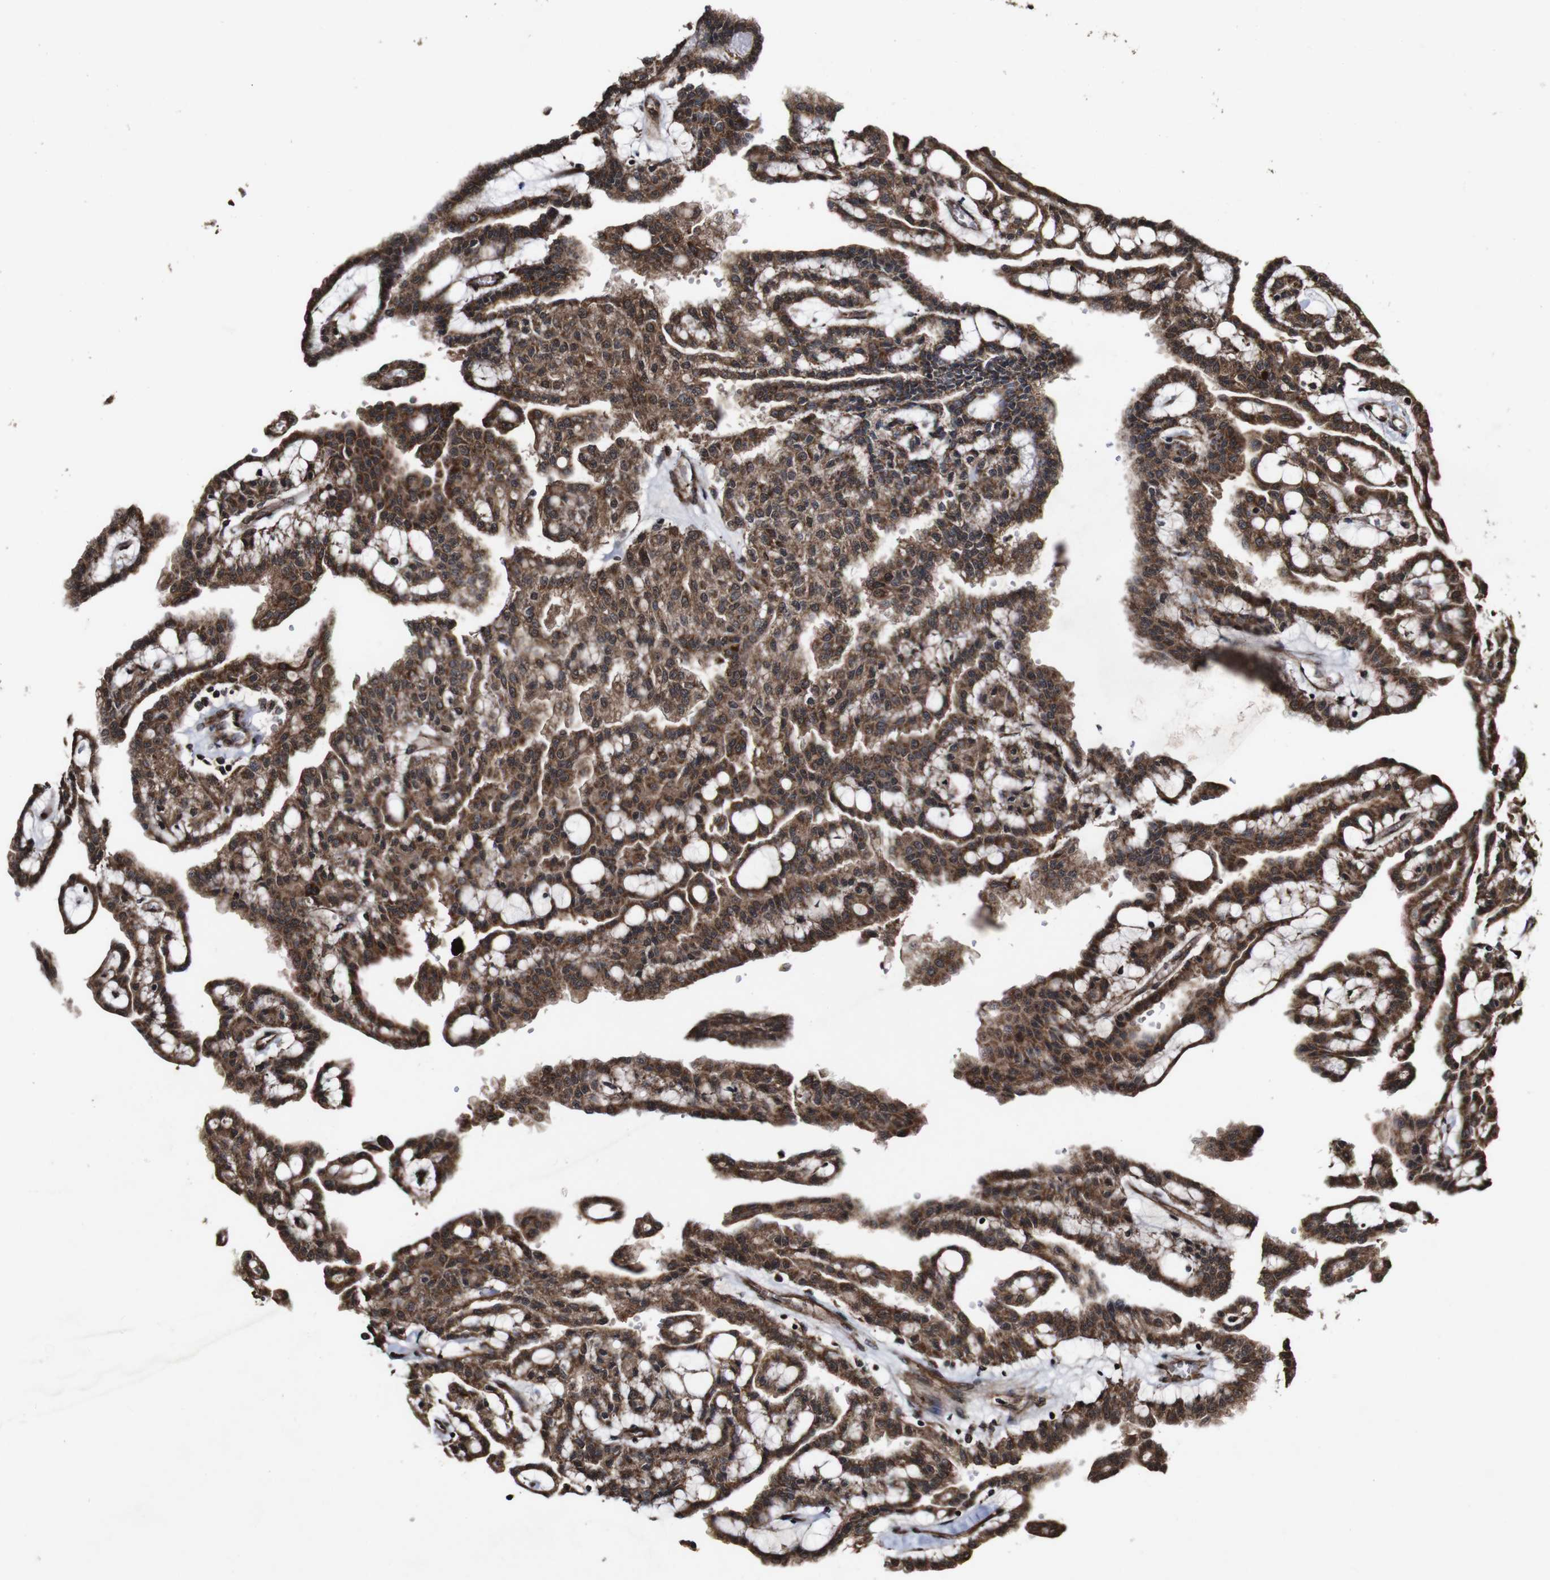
{"staining": {"intensity": "strong", "quantity": "25%-75%", "location": "cytoplasmic/membranous,nuclear"}, "tissue": "renal cancer", "cell_type": "Tumor cells", "image_type": "cancer", "snomed": [{"axis": "morphology", "description": "Adenocarcinoma, NOS"}, {"axis": "topography", "description": "Kidney"}], "caption": "Adenocarcinoma (renal) stained for a protein displays strong cytoplasmic/membranous and nuclear positivity in tumor cells. The protein of interest is shown in brown color, while the nuclei are stained blue.", "gene": "BTN3A3", "patient": {"sex": "male", "age": 63}}